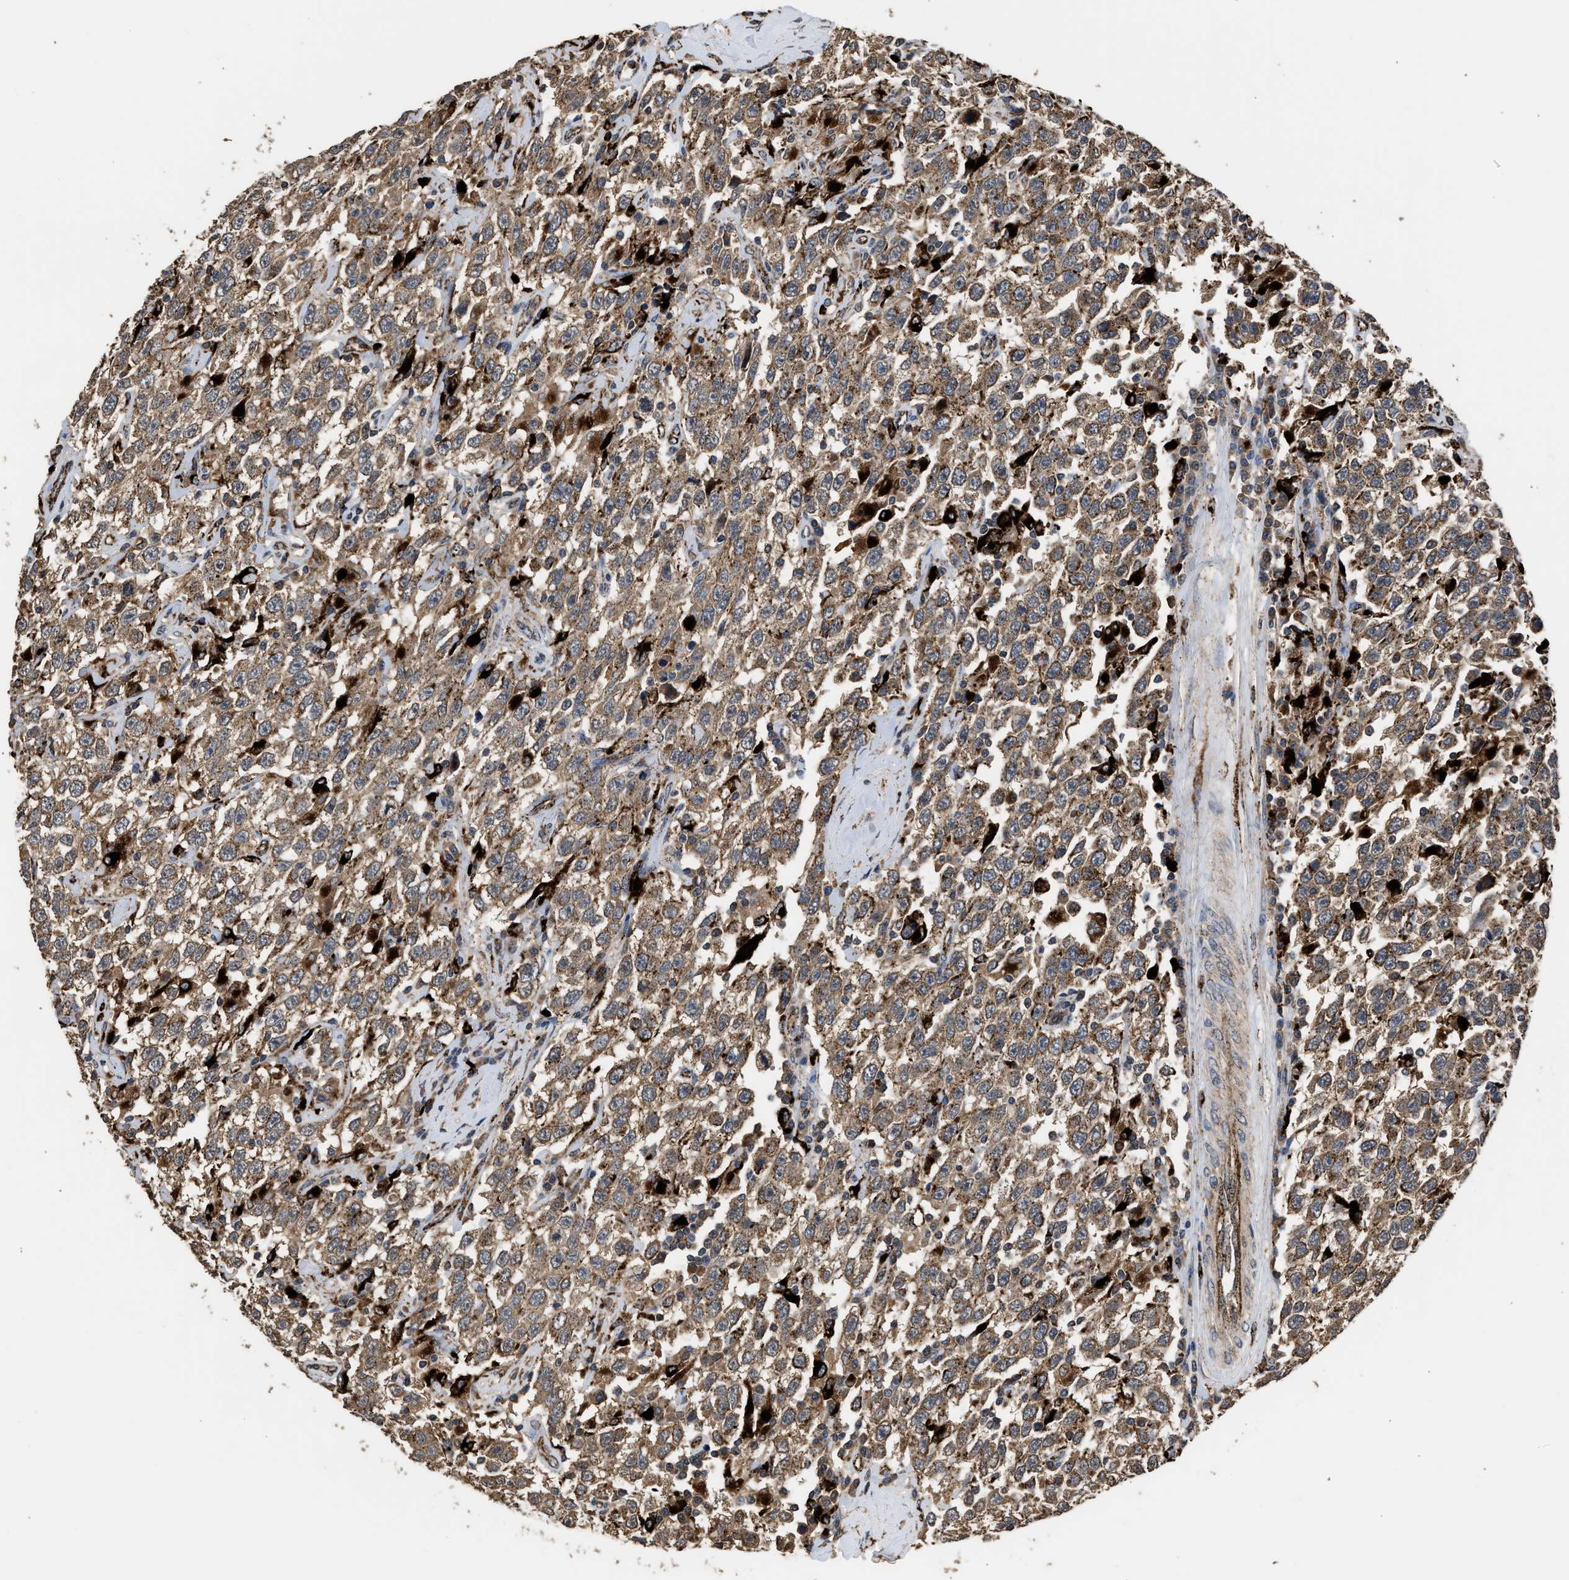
{"staining": {"intensity": "moderate", "quantity": ">75%", "location": "cytoplasmic/membranous"}, "tissue": "testis cancer", "cell_type": "Tumor cells", "image_type": "cancer", "snomed": [{"axis": "morphology", "description": "Seminoma, NOS"}, {"axis": "topography", "description": "Testis"}], "caption": "Immunohistochemistry of human testis cancer (seminoma) exhibits medium levels of moderate cytoplasmic/membranous positivity in approximately >75% of tumor cells.", "gene": "CTSV", "patient": {"sex": "male", "age": 41}}